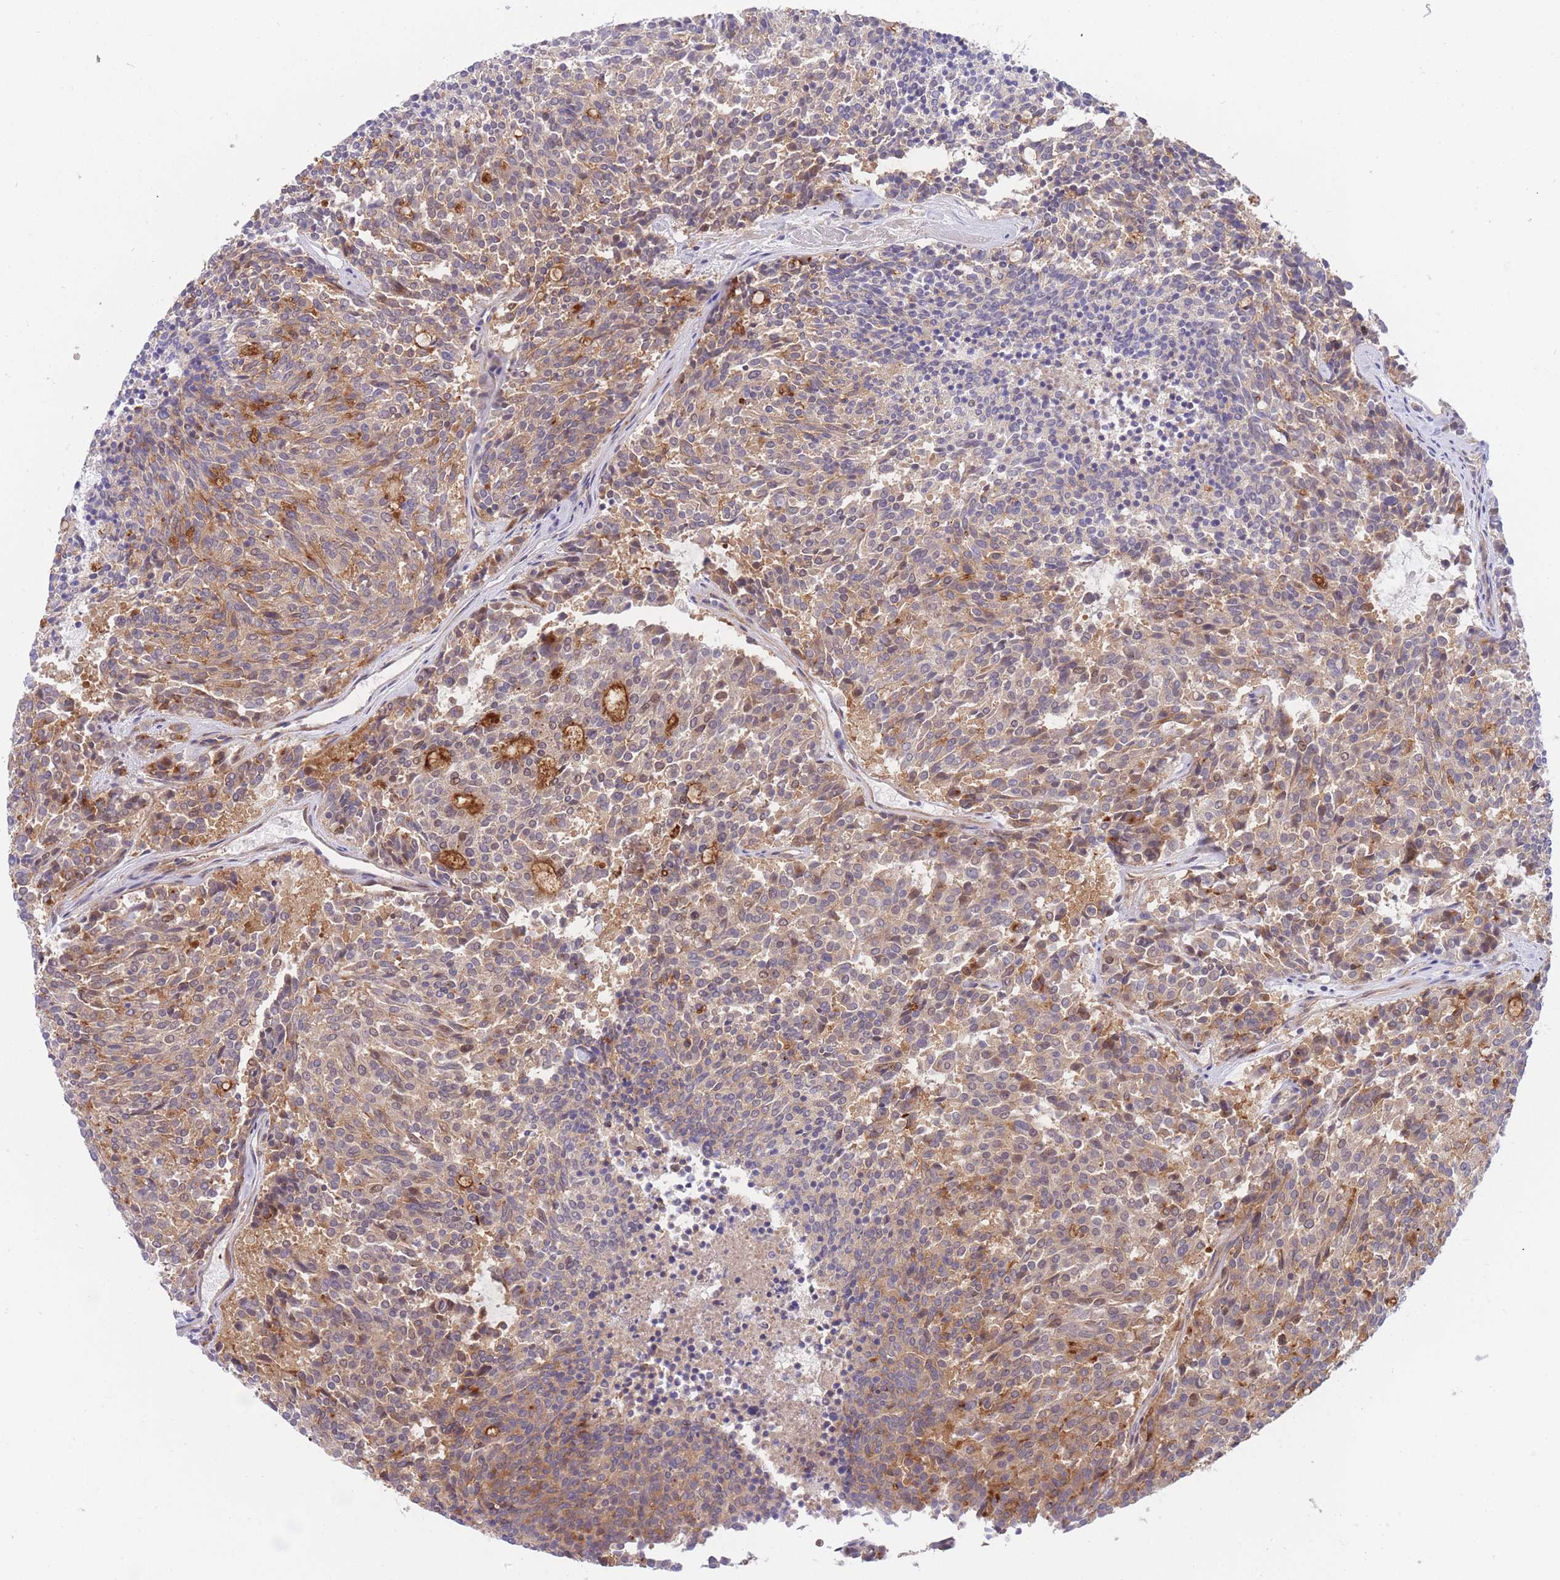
{"staining": {"intensity": "strong", "quantity": "<25%", "location": "cytoplasmic/membranous"}, "tissue": "carcinoid", "cell_type": "Tumor cells", "image_type": "cancer", "snomed": [{"axis": "morphology", "description": "Carcinoid, malignant, NOS"}, {"axis": "topography", "description": "Pancreas"}], "caption": "Carcinoid (malignant) stained for a protein reveals strong cytoplasmic/membranous positivity in tumor cells.", "gene": "APOL4", "patient": {"sex": "female", "age": 54}}